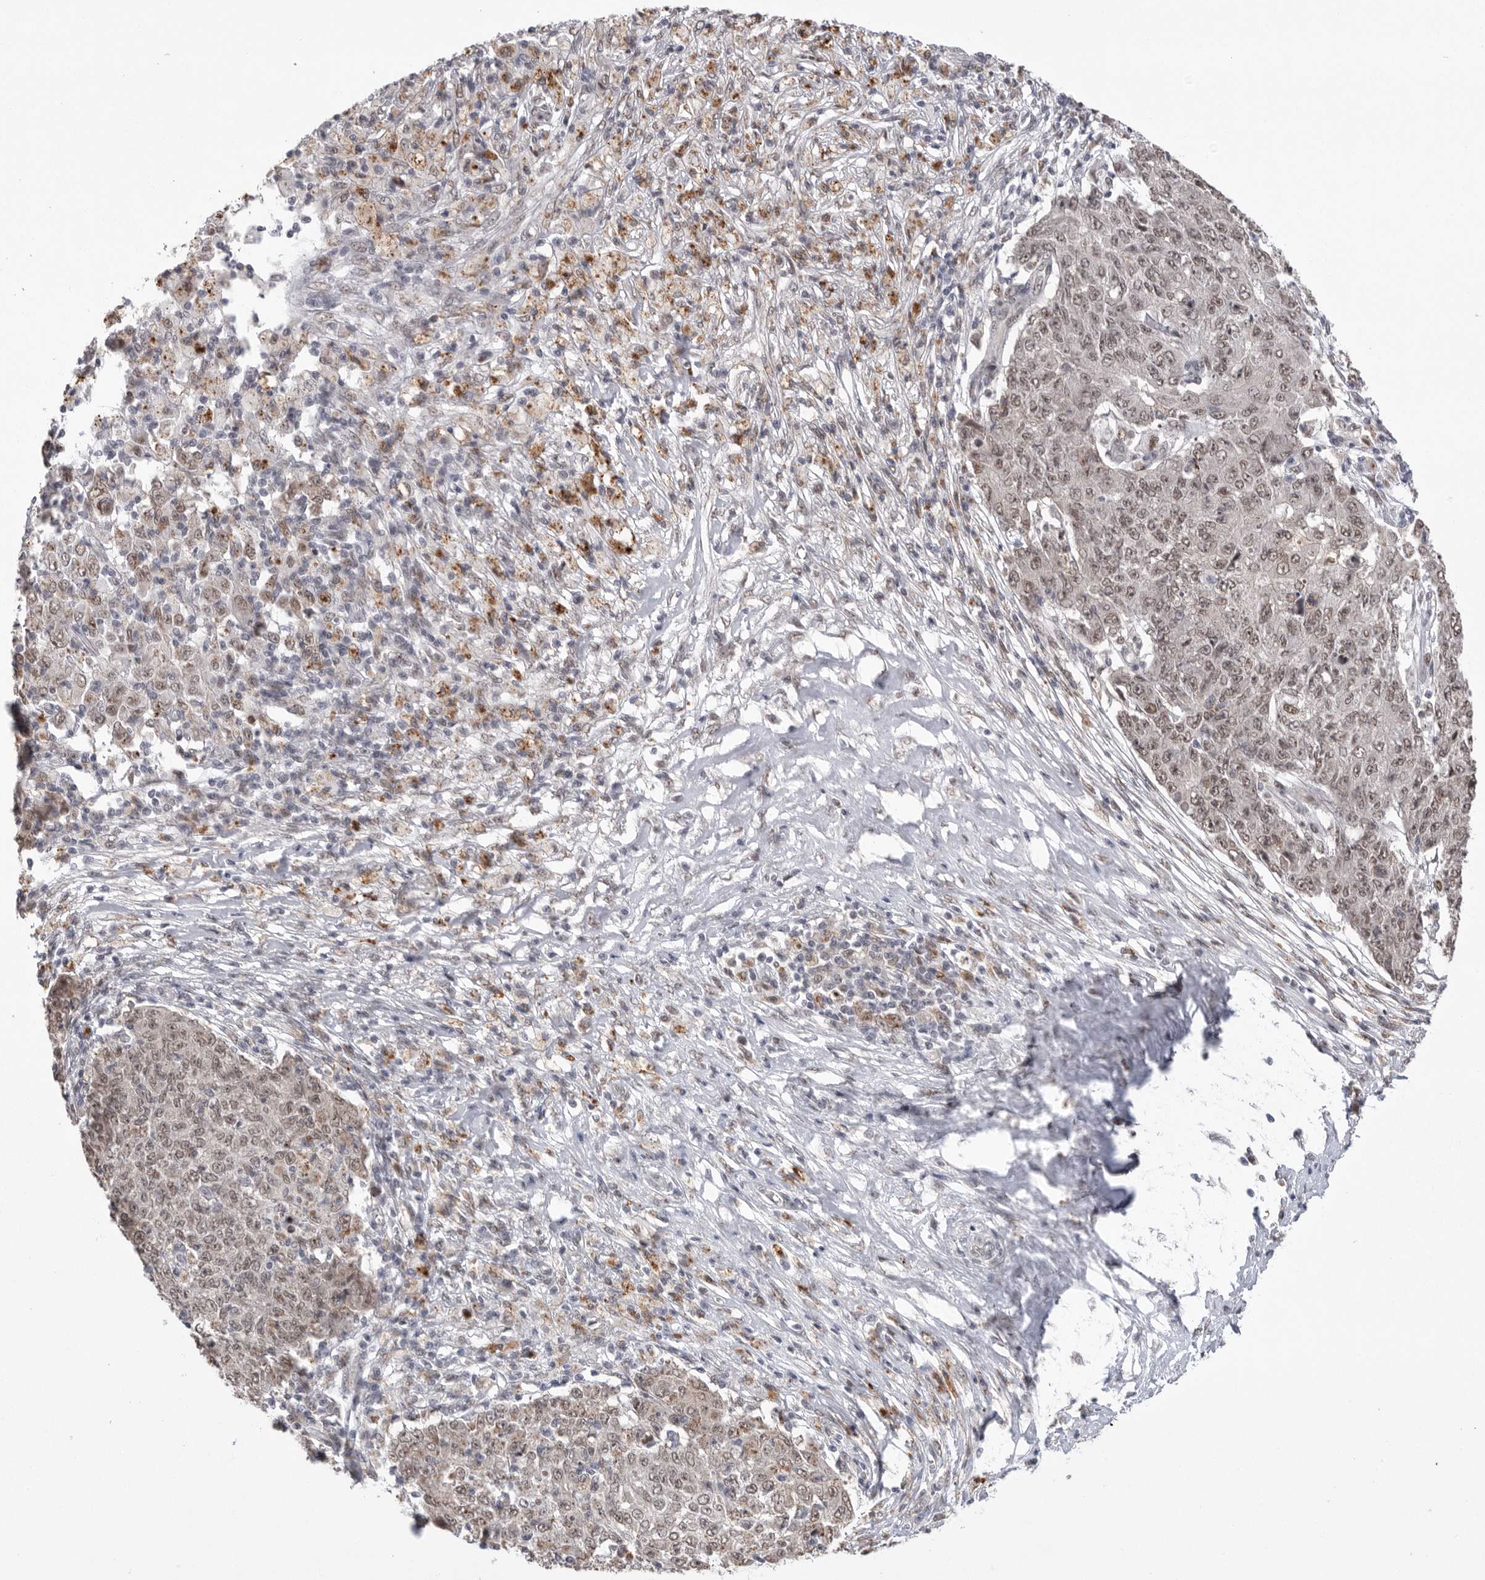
{"staining": {"intensity": "moderate", "quantity": ">75%", "location": "nuclear"}, "tissue": "ovarian cancer", "cell_type": "Tumor cells", "image_type": "cancer", "snomed": [{"axis": "morphology", "description": "Carcinoma, endometroid"}, {"axis": "topography", "description": "Ovary"}], "caption": "IHC image of neoplastic tissue: ovarian cancer stained using immunohistochemistry (IHC) reveals medium levels of moderate protein expression localized specifically in the nuclear of tumor cells, appearing as a nuclear brown color.", "gene": "BCLAF3", "patient": {"sex": "female", "age": 42}}